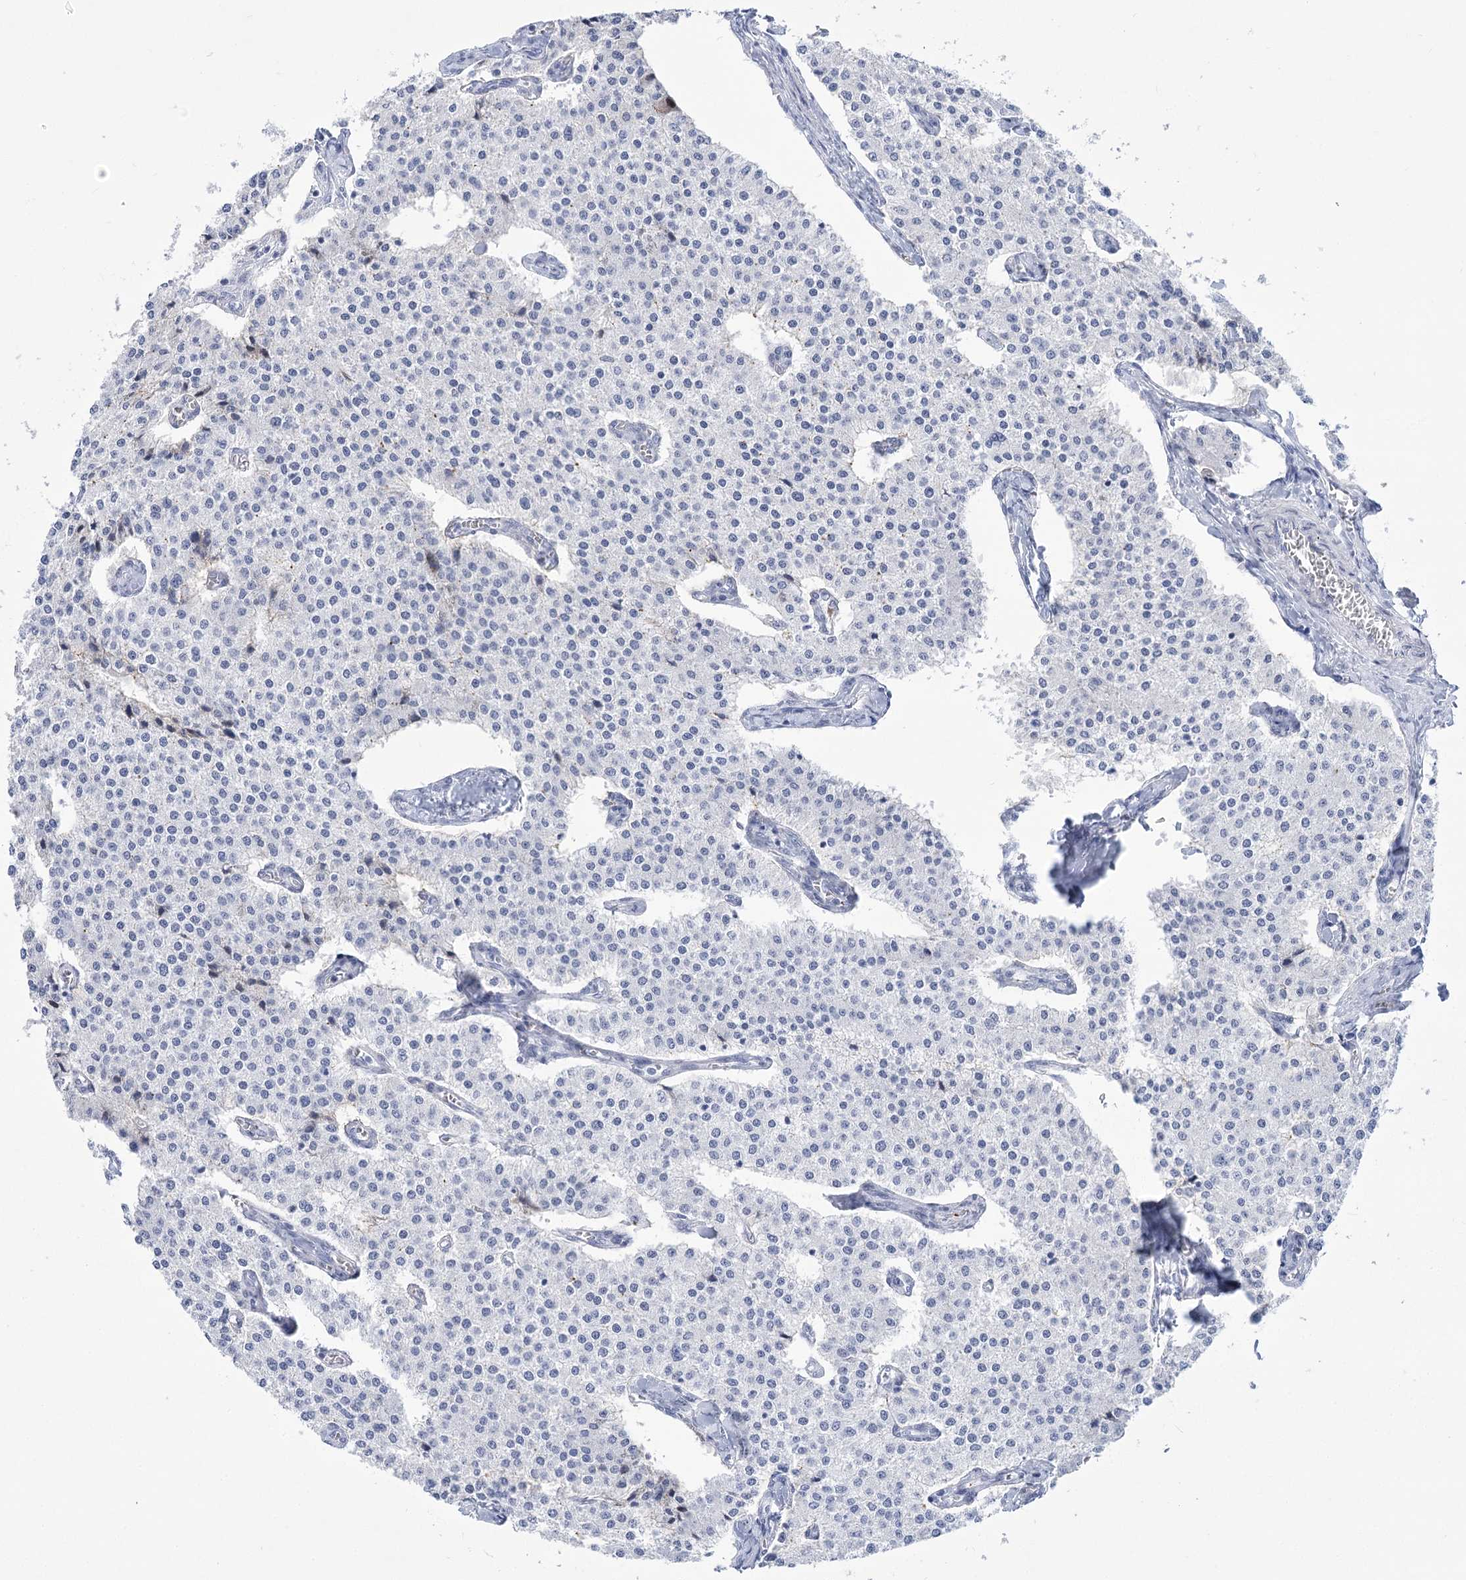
{"staining": {"intensity": "negative", "quantity": "none", "location": "none"}, "tissue": "carcinoid", "cell_type": "Tumor cells", "image_type": "cancer", "snomed": [{"axis": "morphology", "description": "Carcinoid, malignant, NOS"}, {"axis": "topography", "description": "Colon"}], "caption": "Carcinoid (malignant) was stained to show a protein in brown. There is no significant expression in tumor cells.", "gene": "HORMAD1", "patient": {"sex": "female", "age": 52}}